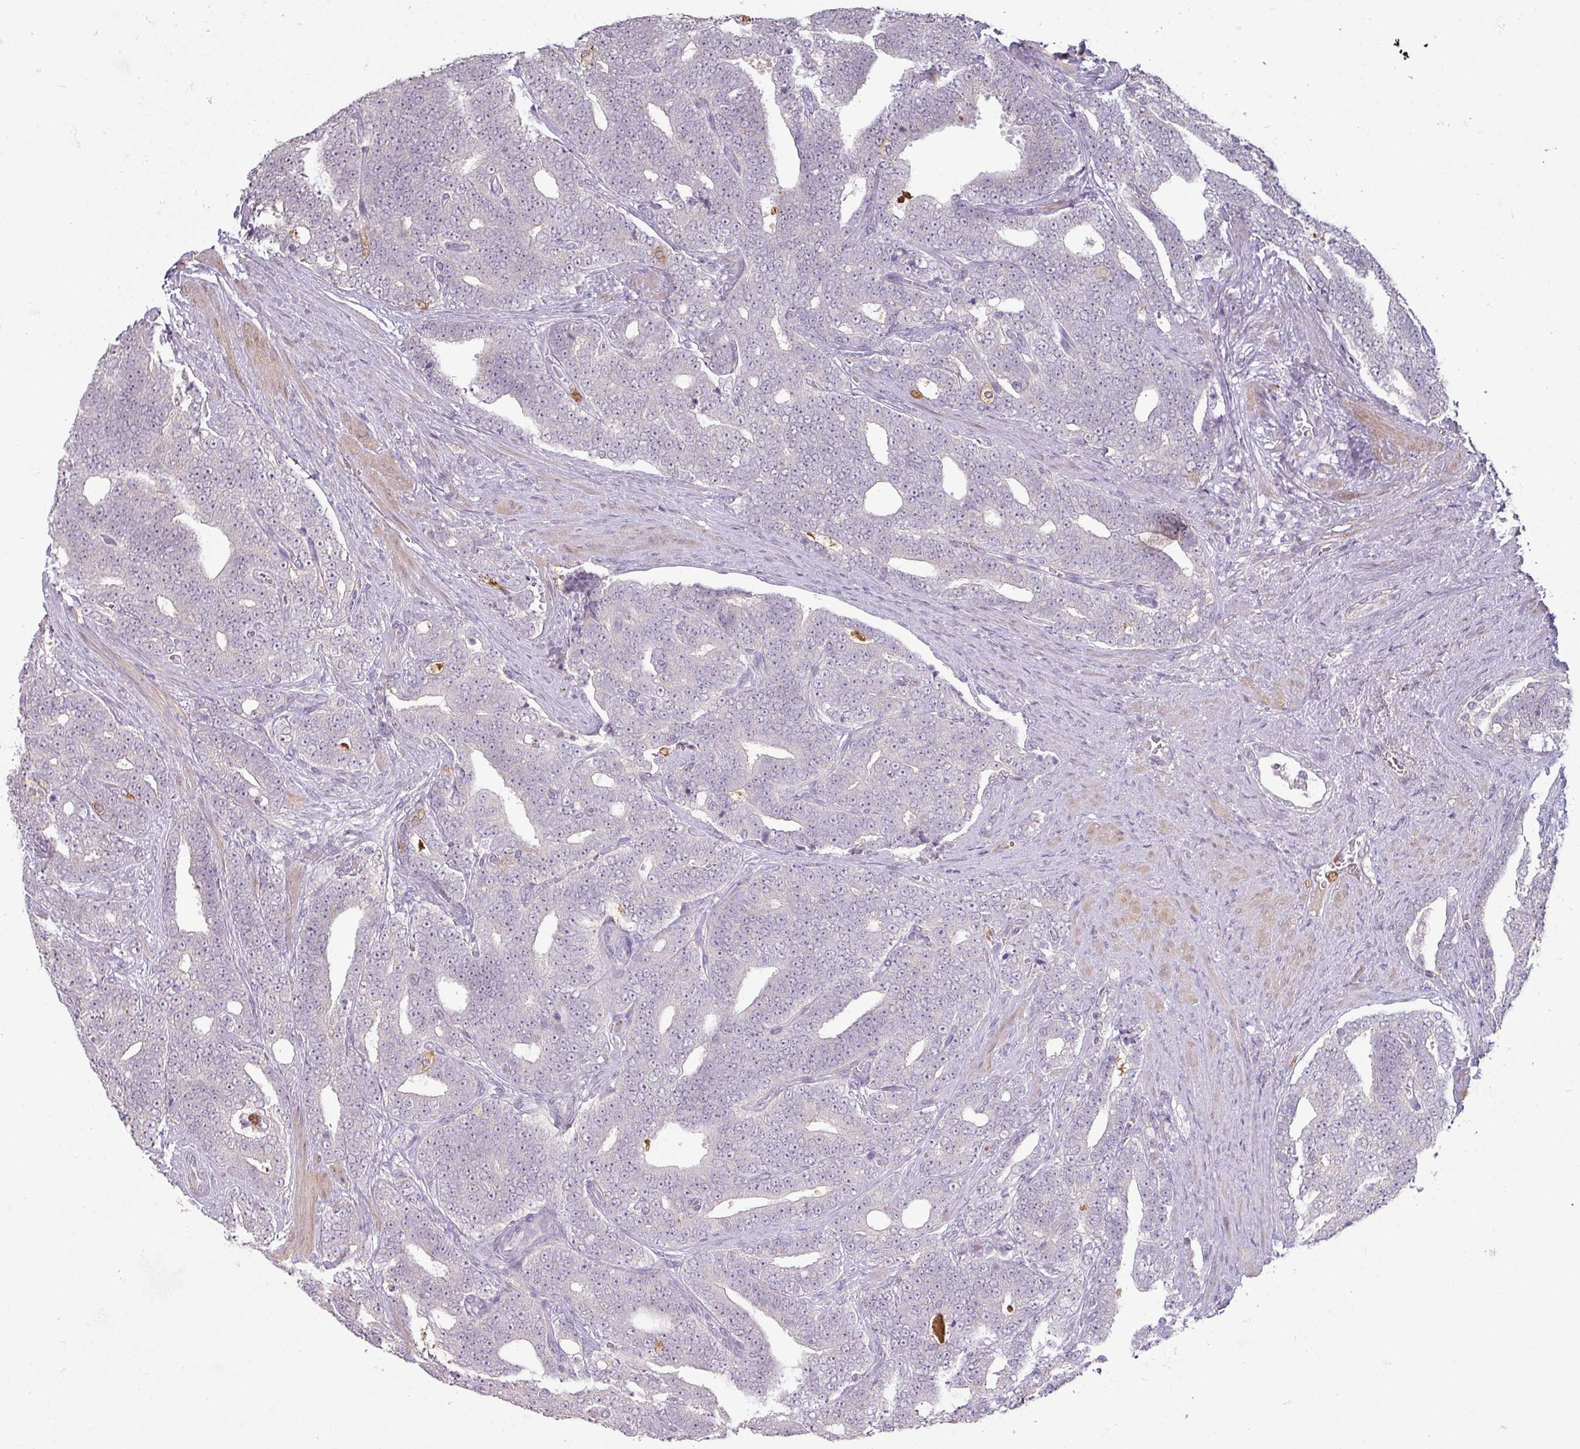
{"staining": {"intensity": "negative", "quantity": "none", "location": "none"}, "tissue": "prostate cancer", "cell_type": "Tumor cells", "image_type": "cancer", "snomed": [{"axis": "morphology", "description": "Adenocarcinoma, High grade"}, {"axis": "topography", "description": "Prostate and seminal vesicle, NOS"}], "caption": "Micrograph shows no protein positivity in tumor cells of prostate cancer (high-grade adenocarcinoma) tissue.", "gene": "MAGEC3", "patient": {"sex": "male", "age": 67}}